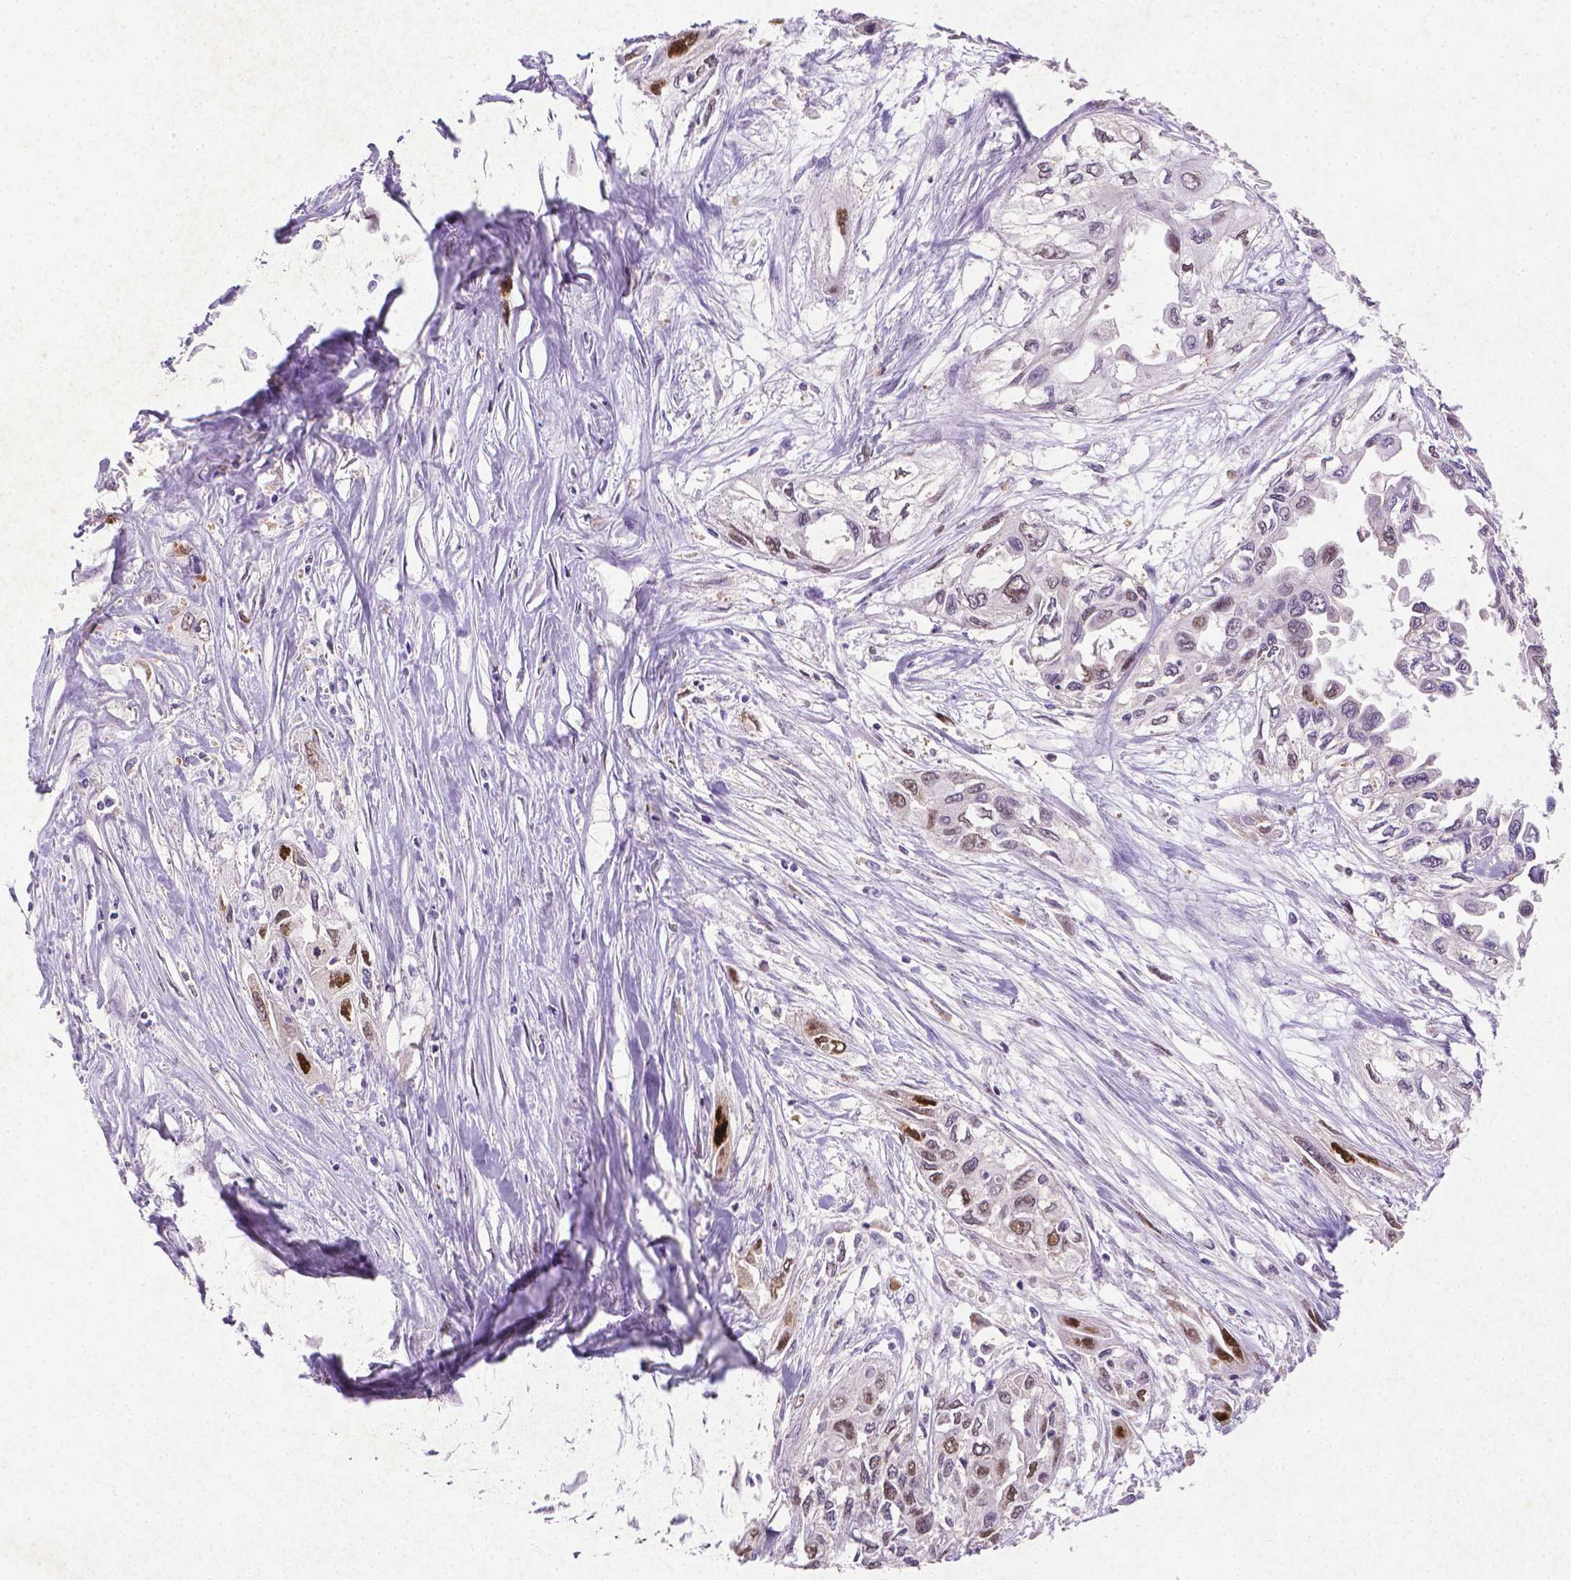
{"staining": {"intensity": "strong", "quantity": ">75%", "location": "nuclear"}, "tissue": "pancreatic cancer", "cell_type": "Tumor cells", "image_type": "cancer", "snomed": [{"axis": "morphology", "description": "Adenocarcinoma, NOS"}, {"axis": "topography", "description": "Pancreas"}], "caption": "The immunohistochemical stain labels strong nuclear expression in tumor cells of pancreatic adenocarcinoma tissue.", "gene": "CDKN1A", "patient": {"sex": "female", "age": 55}}